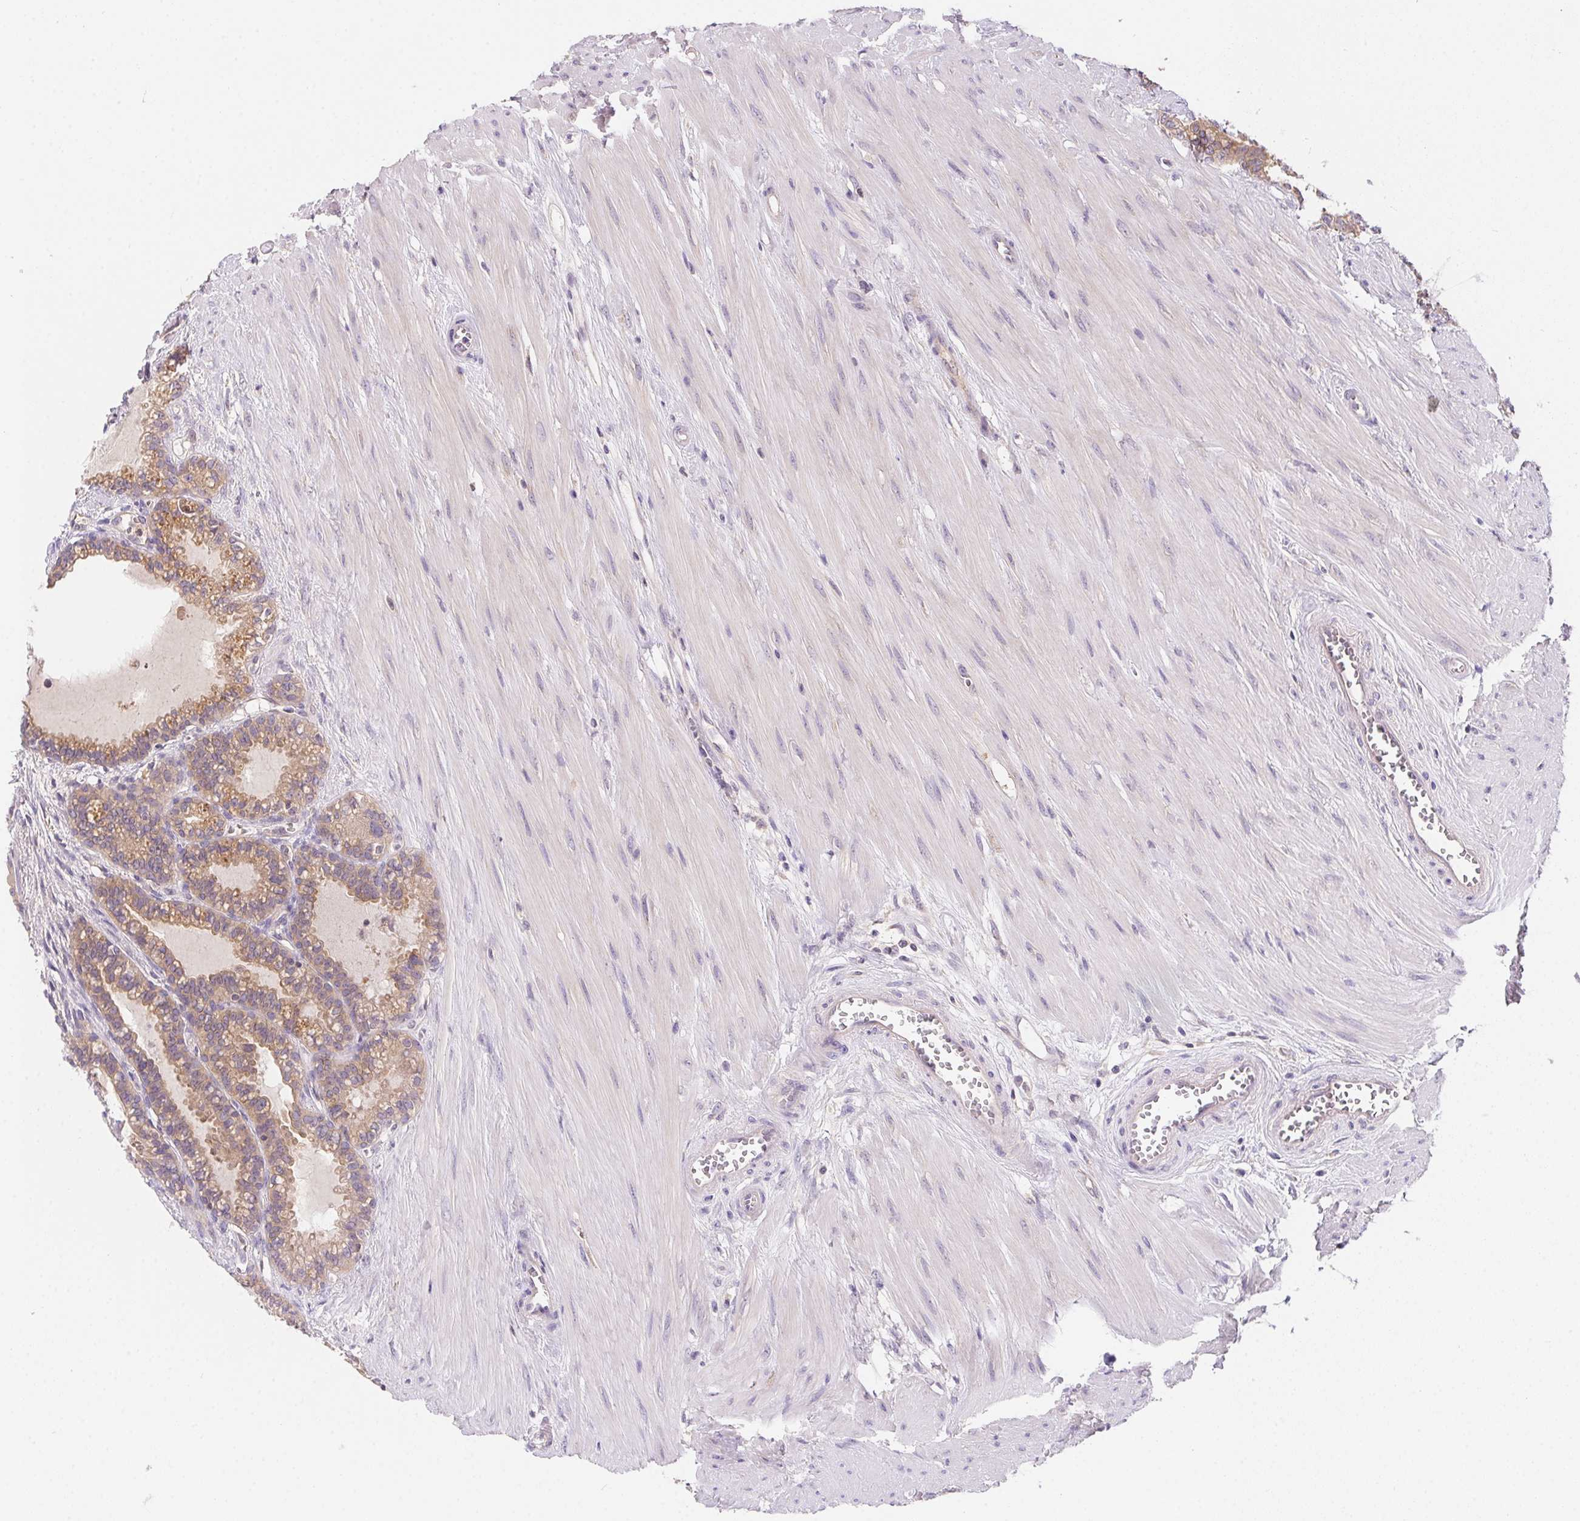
{"staining": {"intensity": "weak", "quantity": "<25%", "location": "cytoplasmic/membranous"}, "tissue": "seminal vesicle", "cell_type": "Glandular cells", "image_type": "normal", "snomed": [{"axis": "morphology", "description": "Normal tissue, NOS"}, {"axis": "morphology", "description": "Urothelial carcinoma, NOS"}, {"axis": "topography", "description": "Urinary bladder"}, {"axis": "topography", "description": "Seminal veicle"}], "caption": "IHC photomicrograph of normal human seminal vesicle stained for a protein (brown), which shows no expression in glandular cells.", "gene": "PRKAA1", "patient": {"sex": "male", "age": 76}}